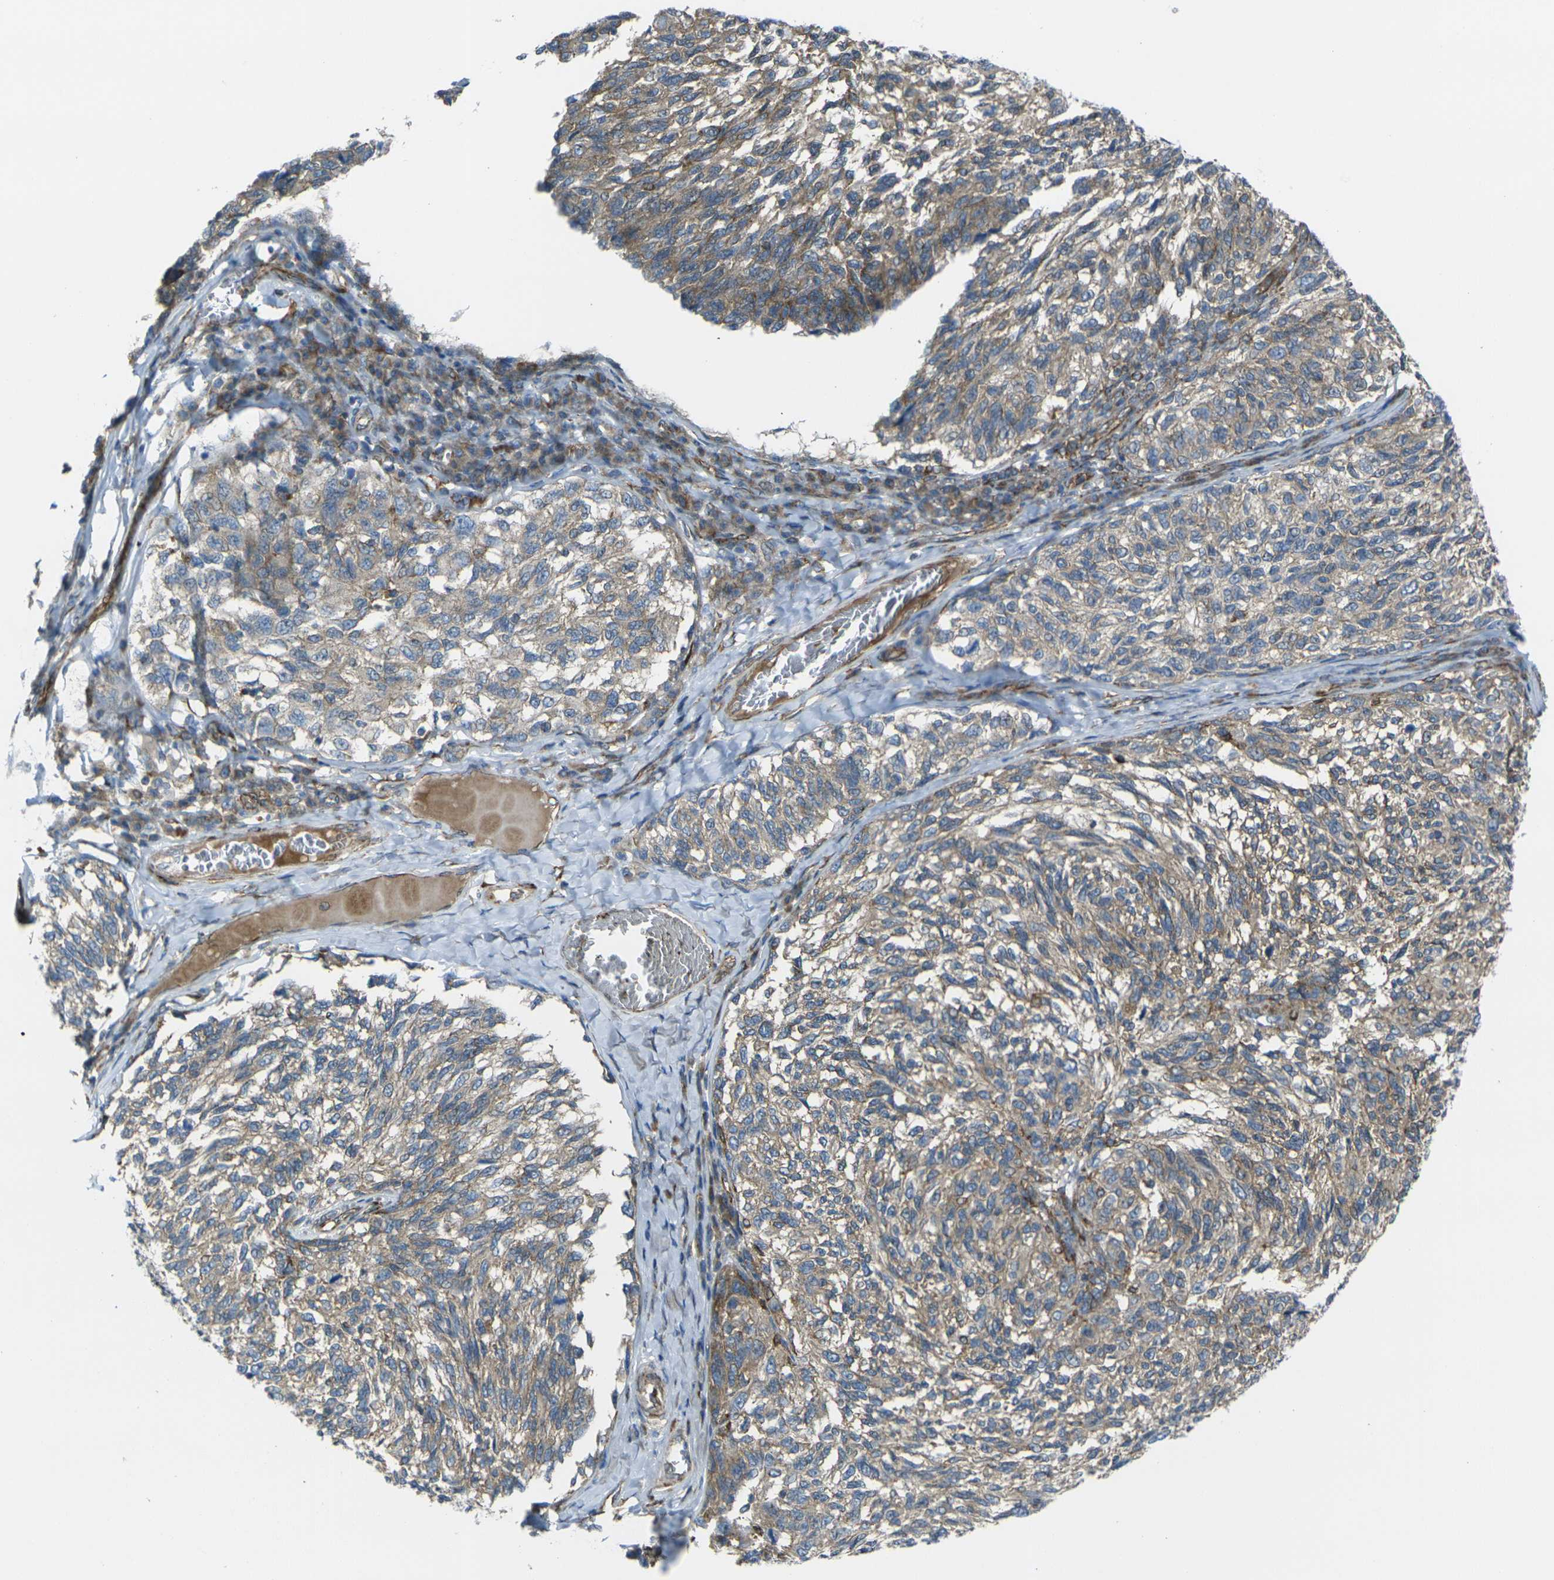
{"staining": {"intensity": "weak", "quantity": ">75%", "location": "cytoplasmic/membranous"}, "tissue": "melanoma", "cell_type": "Tumor cells", "image_type": "cancer", "snomed": [{"axis": "morphology", "description": "Malignant melanoma, NOS"}, {"axis": "topography", "description": "Skin"}], "caption": "Malignant melanoma stained with DAB (3,3'-diaminobenzidine) immunohistochemistry (IHC) shows low levels of weak cytoplasmic/membranous positivity in about >75% of tumor cells.", "gene": "CELSR2", "patient": {"sex": "female", "age": 73}}